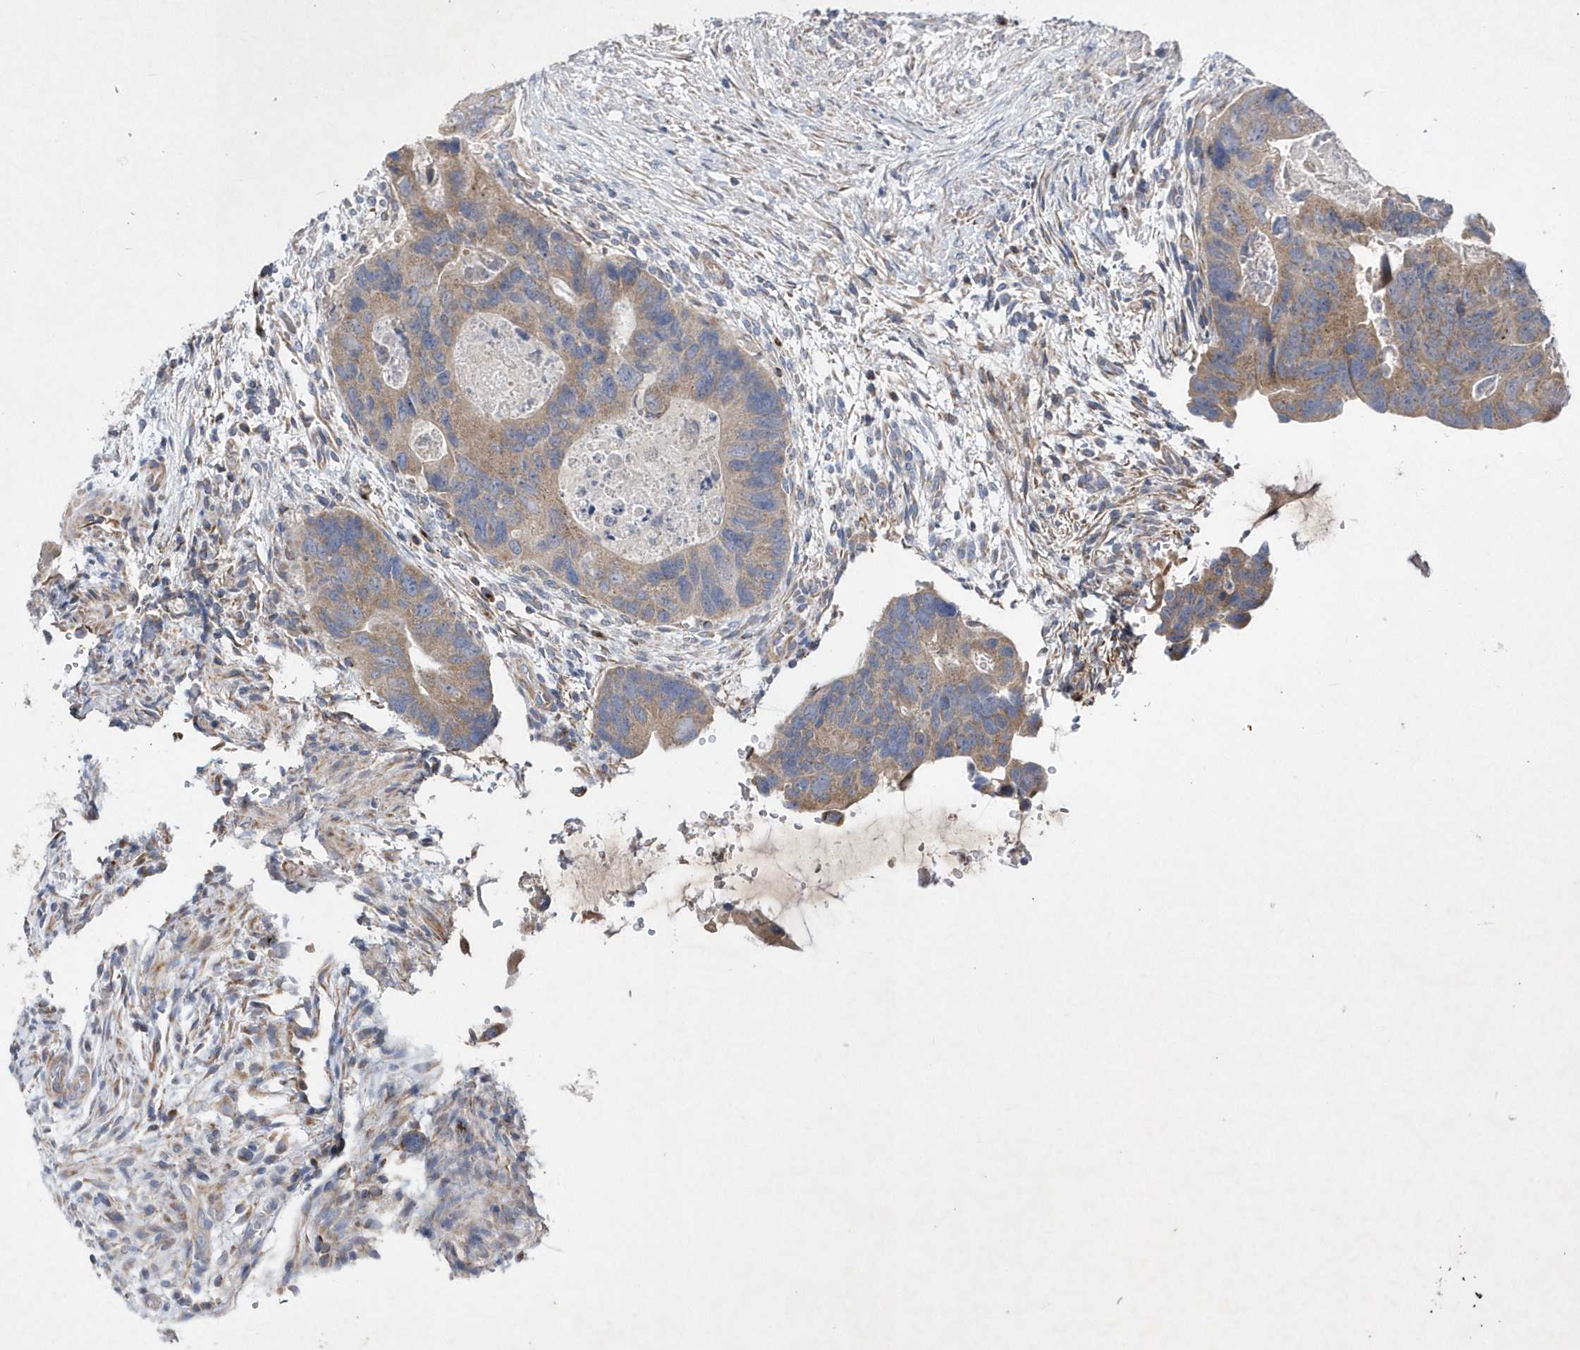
{"staining": {"intensity": "moderate", "quantity": "<25%", "location": "cytoplasmic/membranous"}, "tissue": "colorectal cancer", "cell_type": "Tumor cells", "image_type": "cancer", "snomed": [{"axis": "morphology", "description": "Adenocarcinoma, NOS"}, {"axis": "topography", "description": "Rectum"}], "caption": "Immunohistochemistry photomicrograph of human adenocarcinoma (colorectal) stained for a protein (brown), which exhibits low levels of moderate cytoplasmic/membranous expression in about <25% of tumor cells.", "gene": "METTL8", "patient": {"sex": "male", "age": 63}}